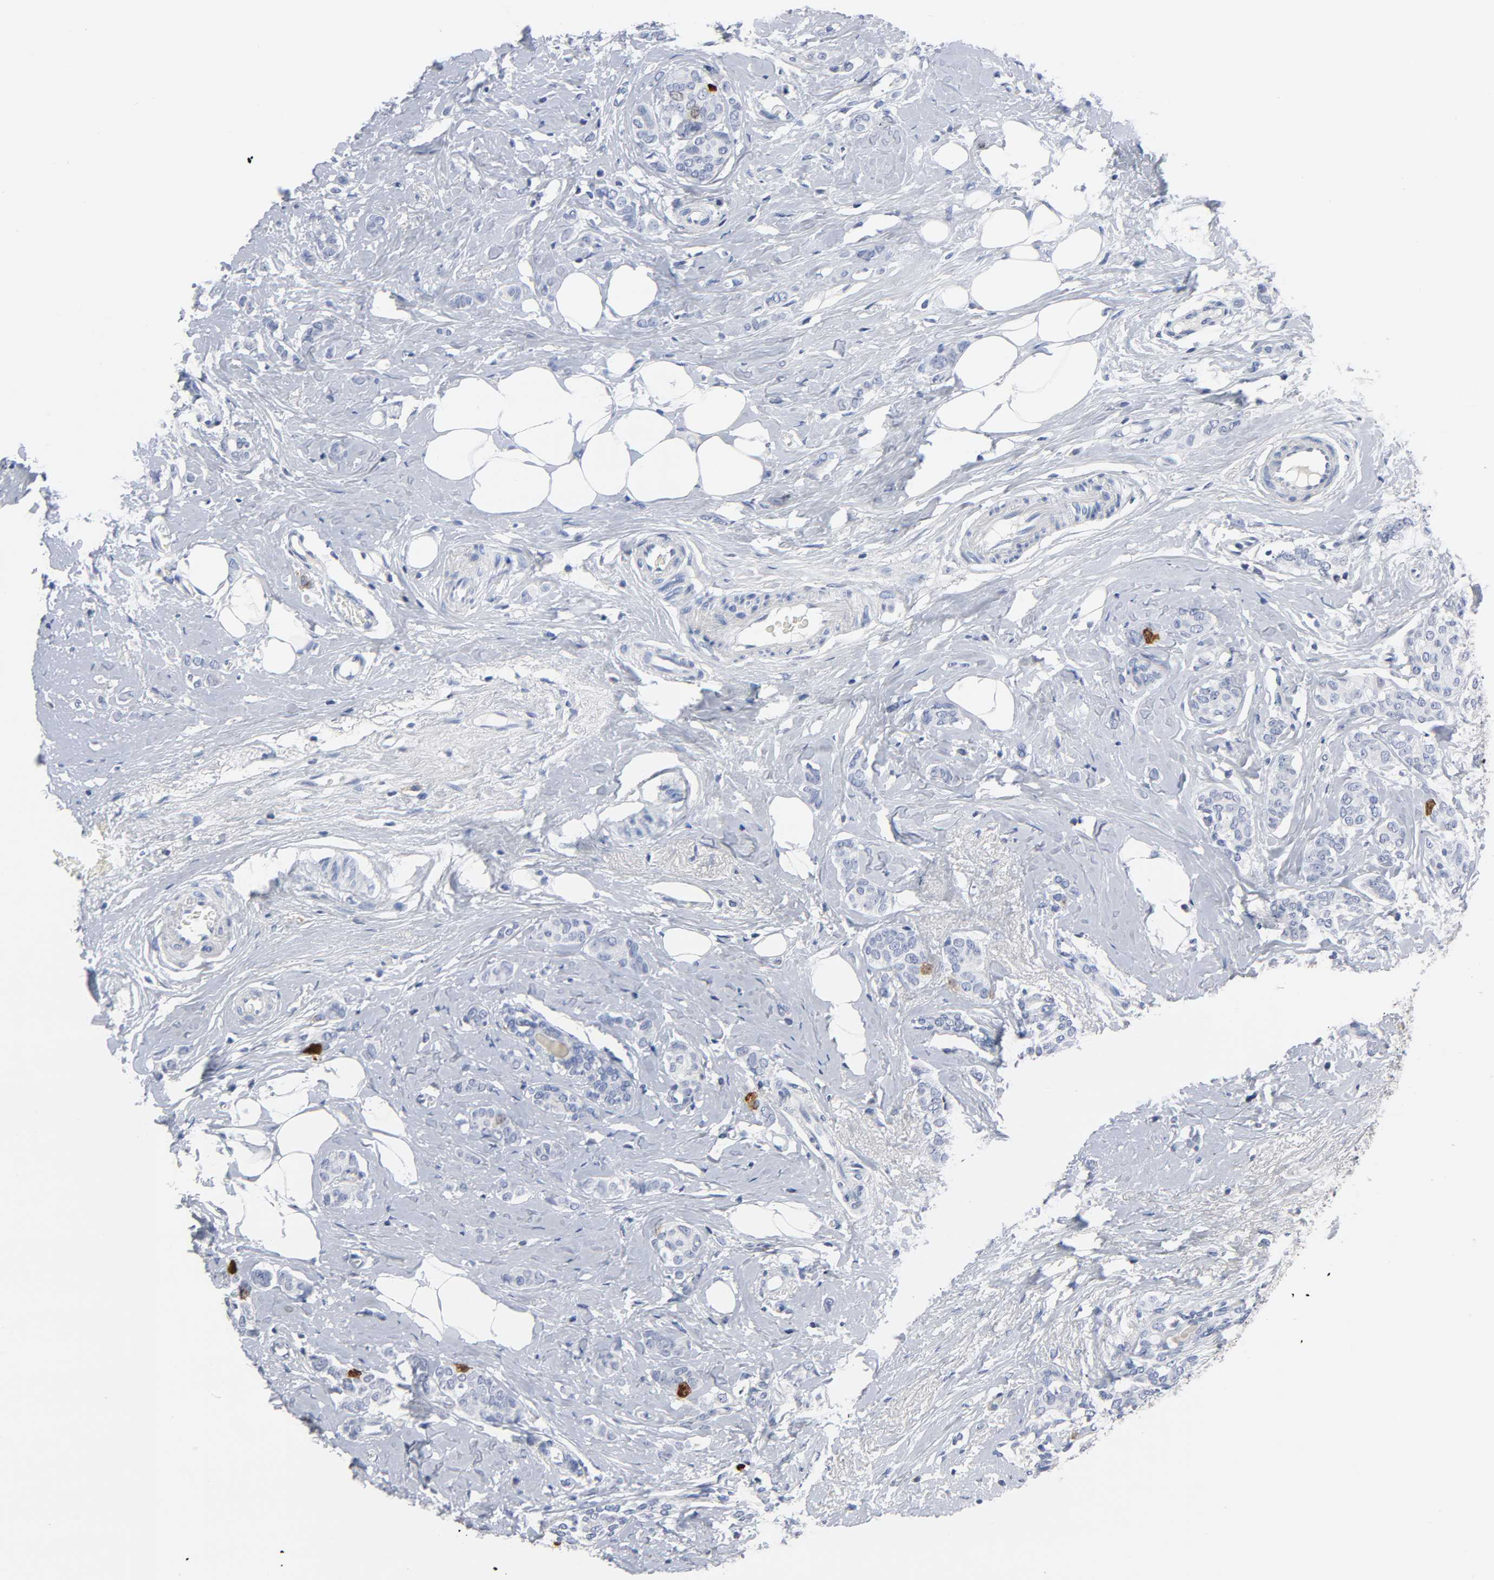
{"staining": {"intensity": "strong", "quantity": "<25%", "location": "nuclear"}, "tissue": "breast cancer", "cell_type": "Tumor cells", "image_type": "cancer", "snomed": [{"axis": "morphology", "description": "Lobular carcinoma"}, {"axis": "topography", "description": "Breast"}], "caption": "Brown immunohistochemical staining in human lobular carcinoma (breast) demonstrates strong nuclear expression in approximately <25% of tumor cells.", "gene": "CDC20", "patient": {"sex": "female", "age": 60}}